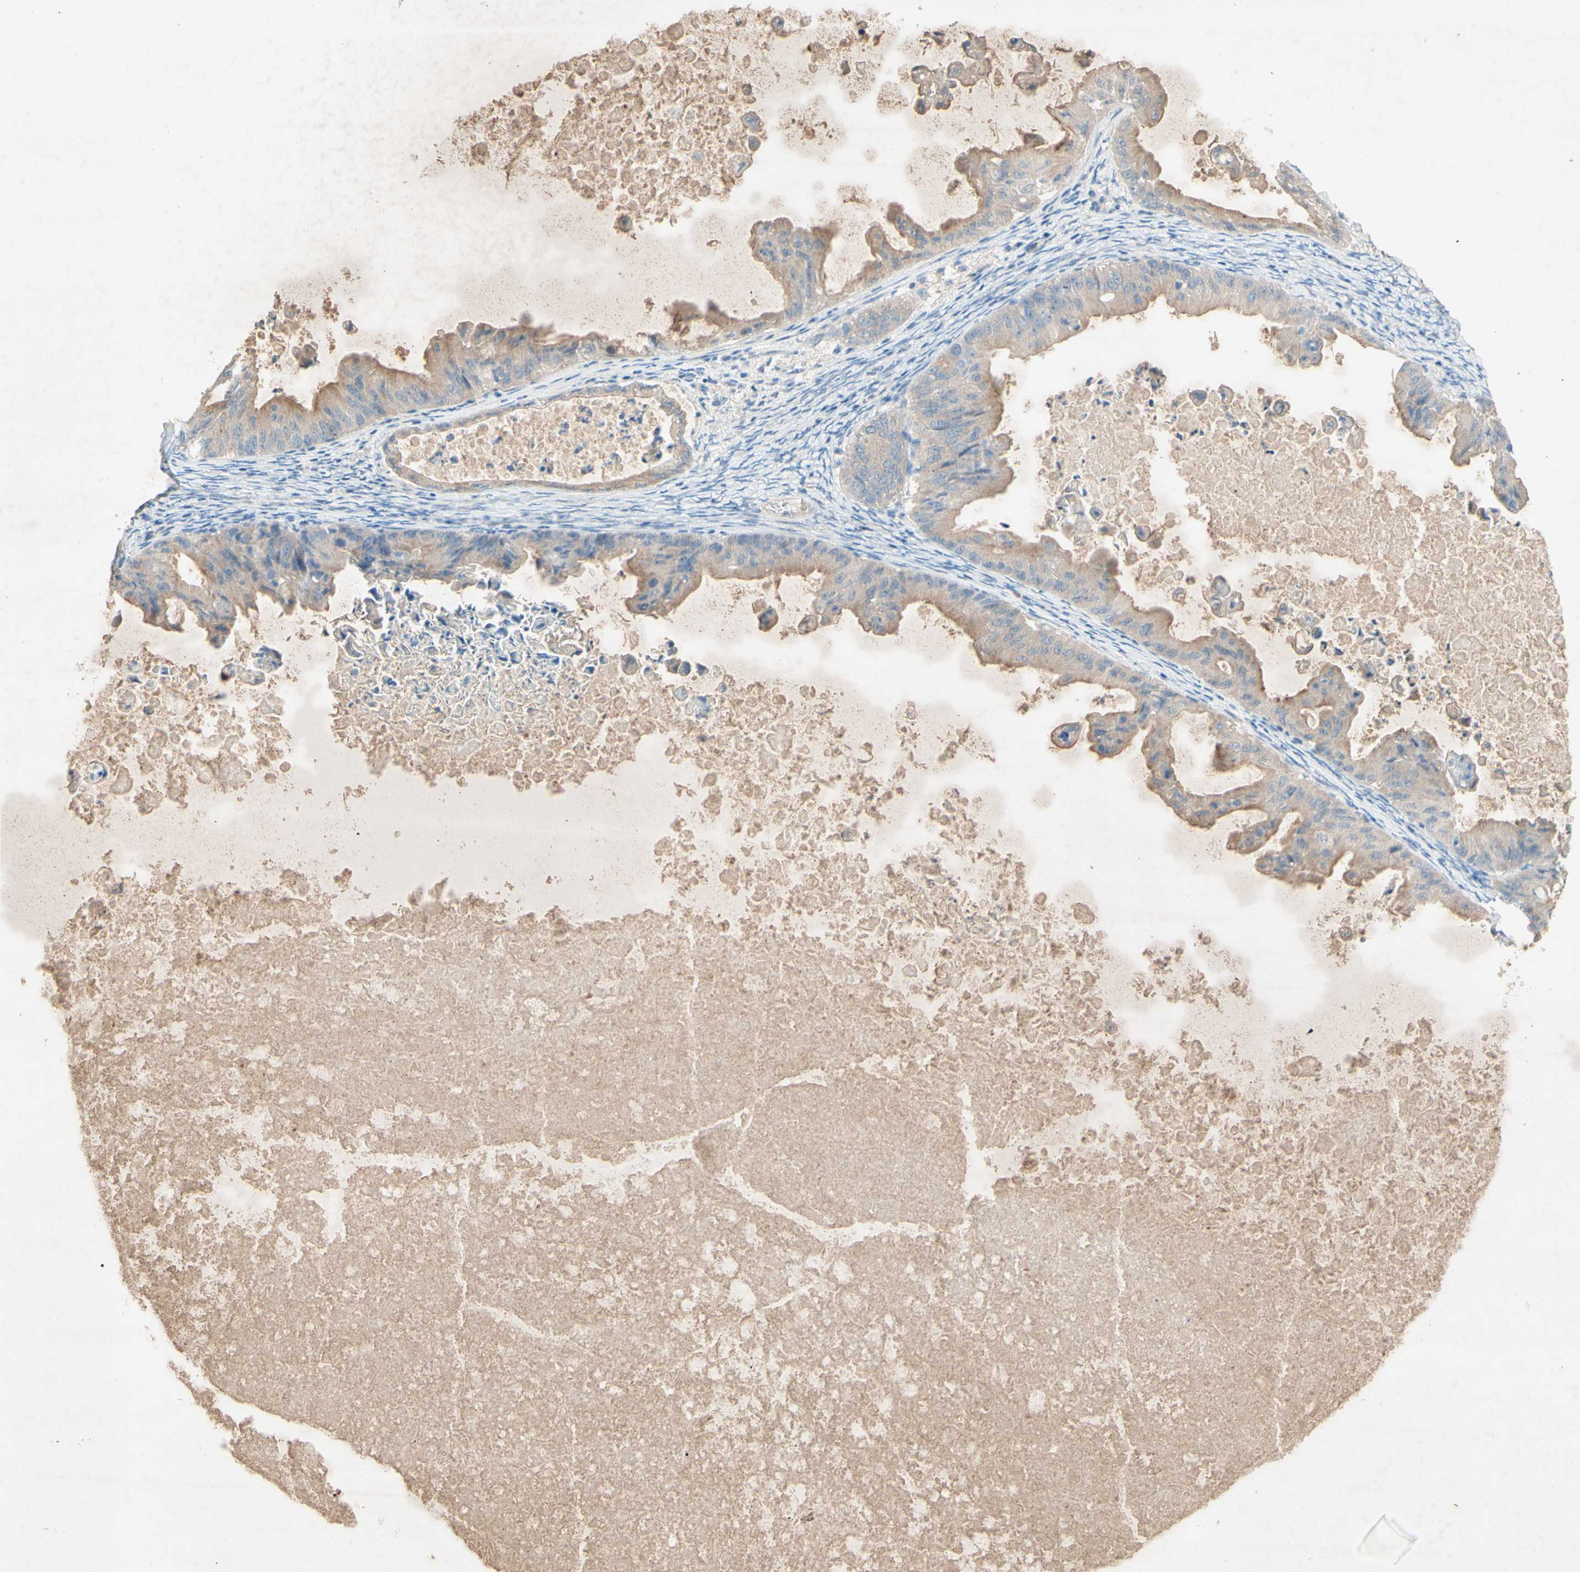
{"staining": {"intensity": "moderate", "quantity": ">75%", "location": "cytoplasmic/membranous"}, "tissue": "ovarian cancer", "cell_type": "Tumor cells", "image_type": "cancer", "snomed": [{"axis": "morphology", "description": "Cystadenocarcinoma, mucinous, NOS"}, {"axis": "topography", "description": "Ovary"}], "caption": "Mucinous cystadenocarcinoma (ovarian) stained with a protein marker displays moderate staining in tumor cells.", "gene": "IL2", "patient": {"sex": "female", "age": 37}}